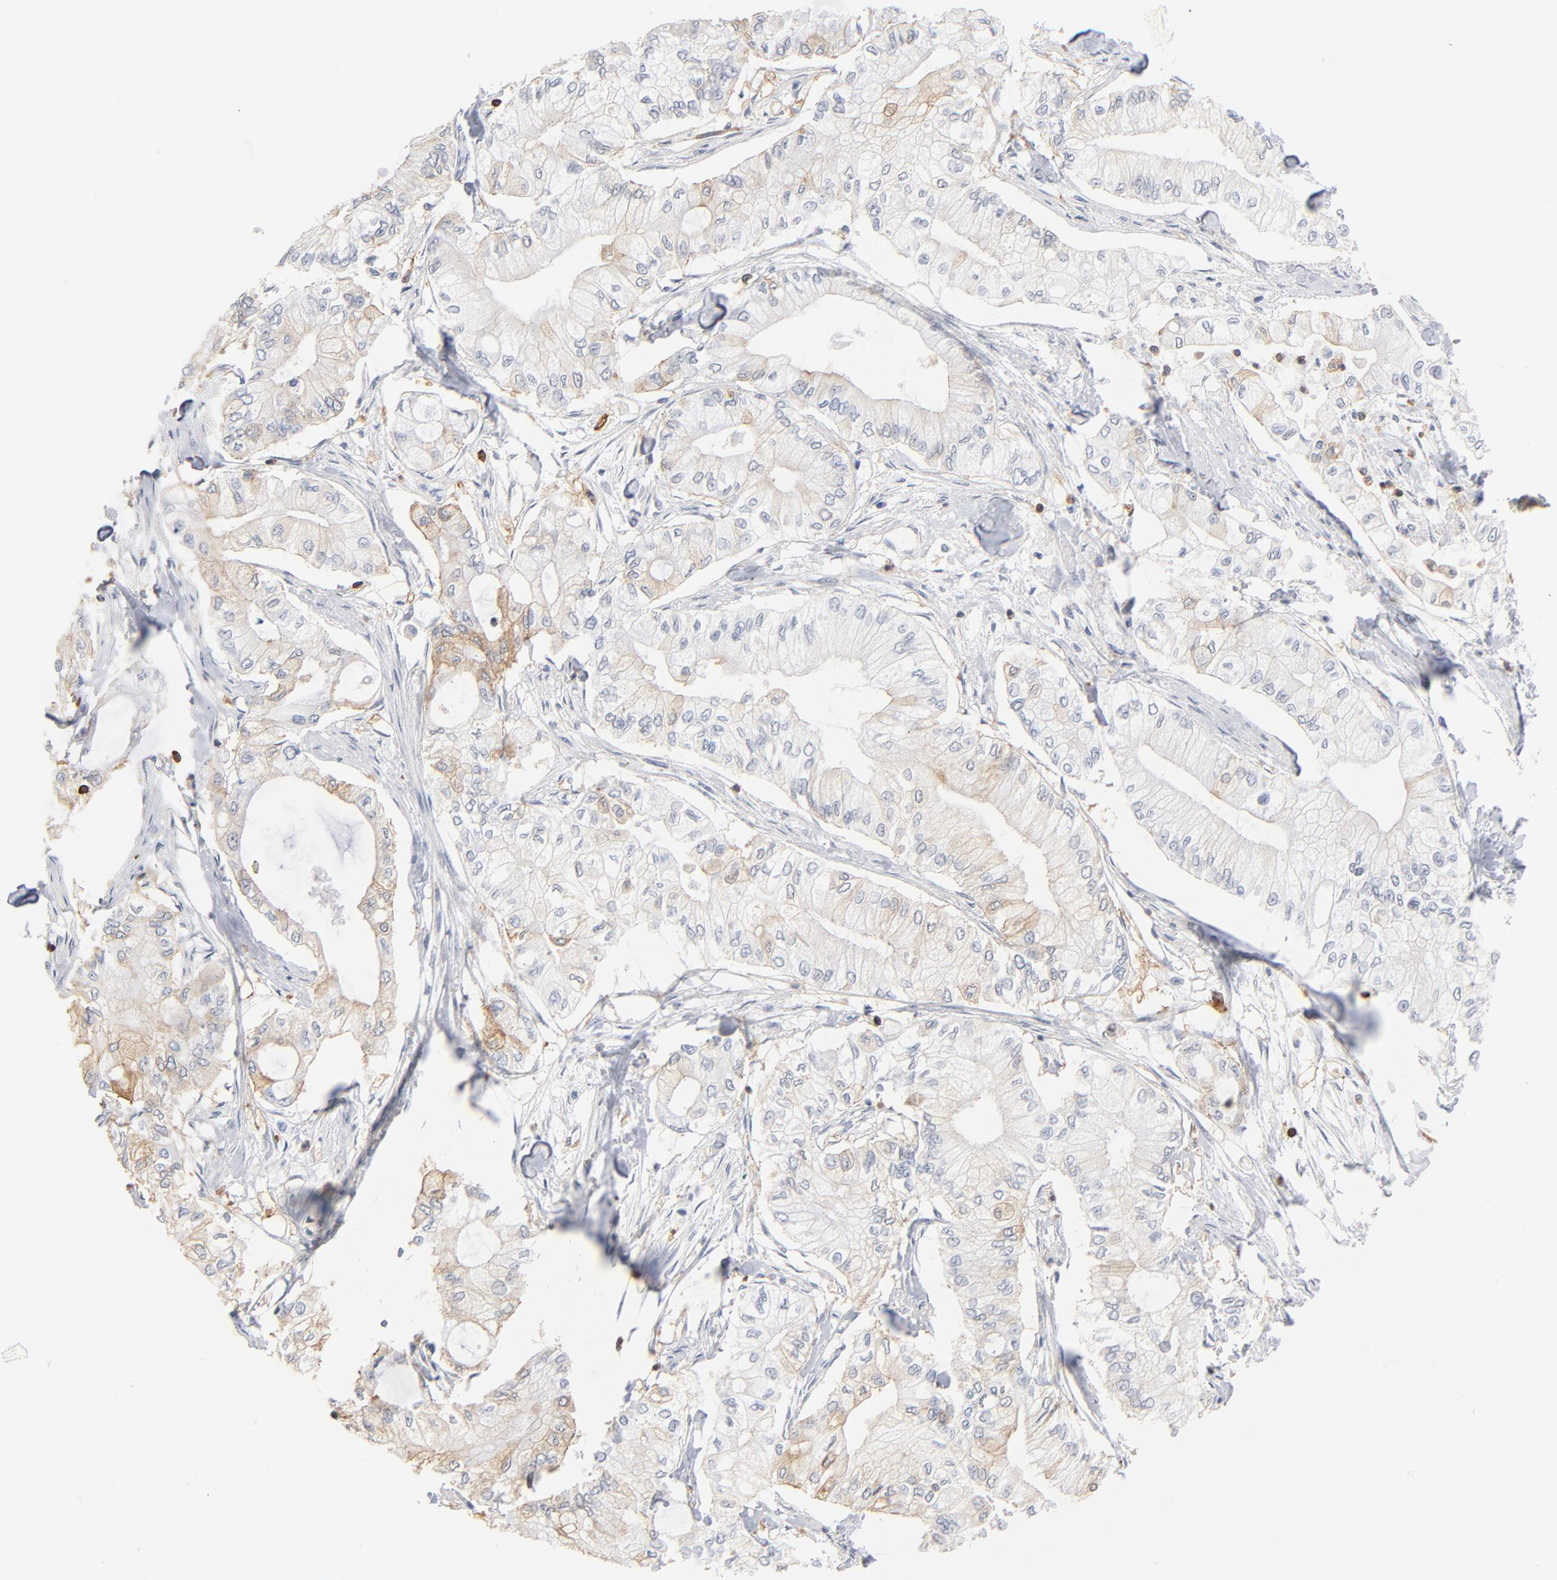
{"staining": {"intensity": "weak", "quantity": "<25%", "location": "cytoplasmic/membranous"}, "tissue": "pancreatic cancer", "cell_type": "Tumor cells", "image_type": "cancer", "snomed": [{"axis": "morphology", "description": "Adenocarcinoma, NOS"}, {"axis": "topography", "description": "Pancreas"}], "caption": "A photomicrograph of adenocarcinoma (pancreatic) stained for a protein reveals no brown staining in tumor cells.", "gene": "SH3KBP1", "patient": {"sex": "male", "age": 79}}